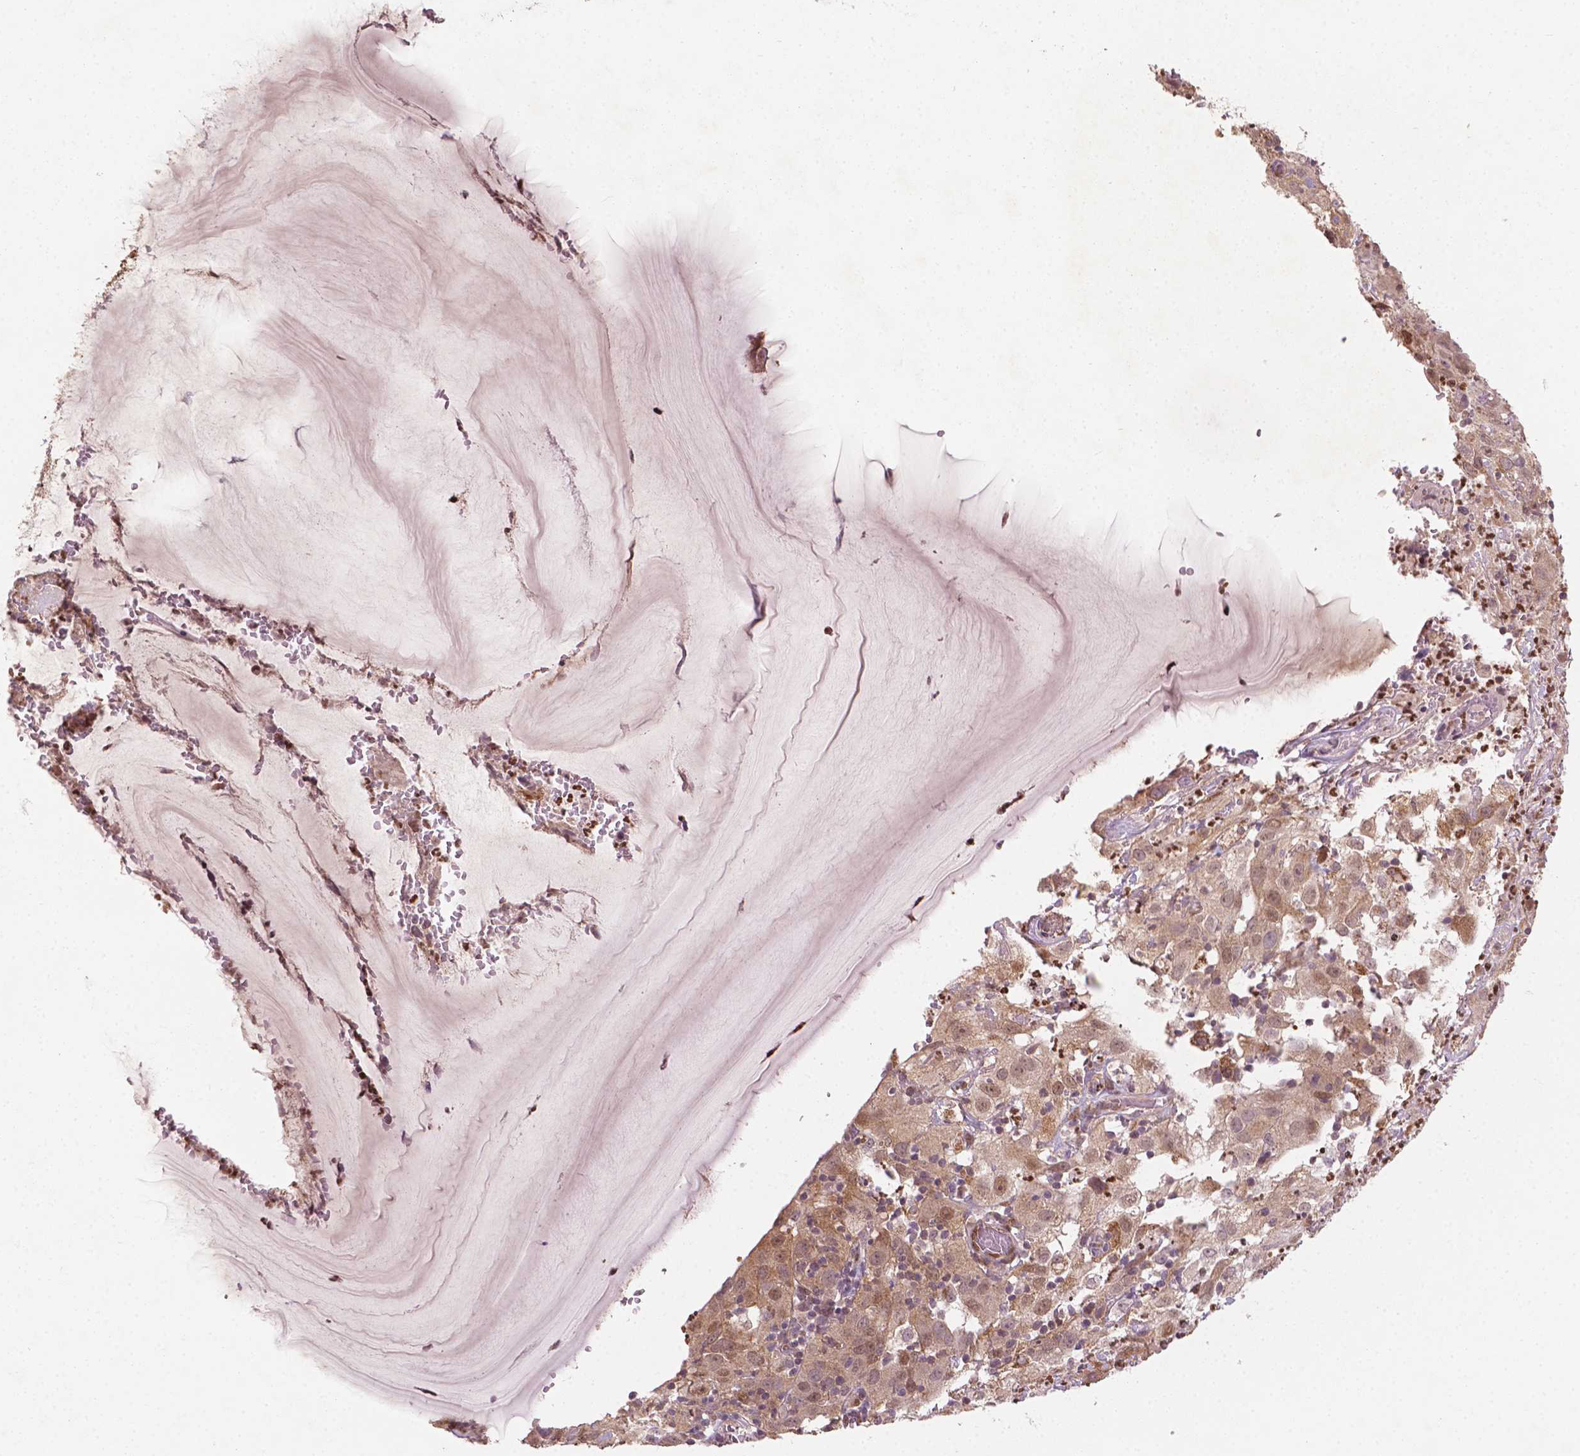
{"staining": {"intensity": "moderate", "quantity": ">75%", "location": "cytoplasmic/membranous,nuclear"}, "tissue": "cervical cancer", "cell_type": "Tumor cells", "image_type": "cancer", "snomed": [{"axis": "morphology", "description": "Squamous cell carcinoma, NOS"}, {"axis": "topography", "description": "Cervix"}], "caption": "High-magnification brightfield microscopy of squamous cell carcinoma (cervical) stained with DAB (3,3'-diaminobenzidine) (brown) and counterstained with hematoxylin (blue). tumor cells exhibit moderate cytoplasmic/membranous and nuclear positivity is seen in about>75% of cells.", "gene": "NFAT5", "patient": {"sex": "female", "age": 32}}